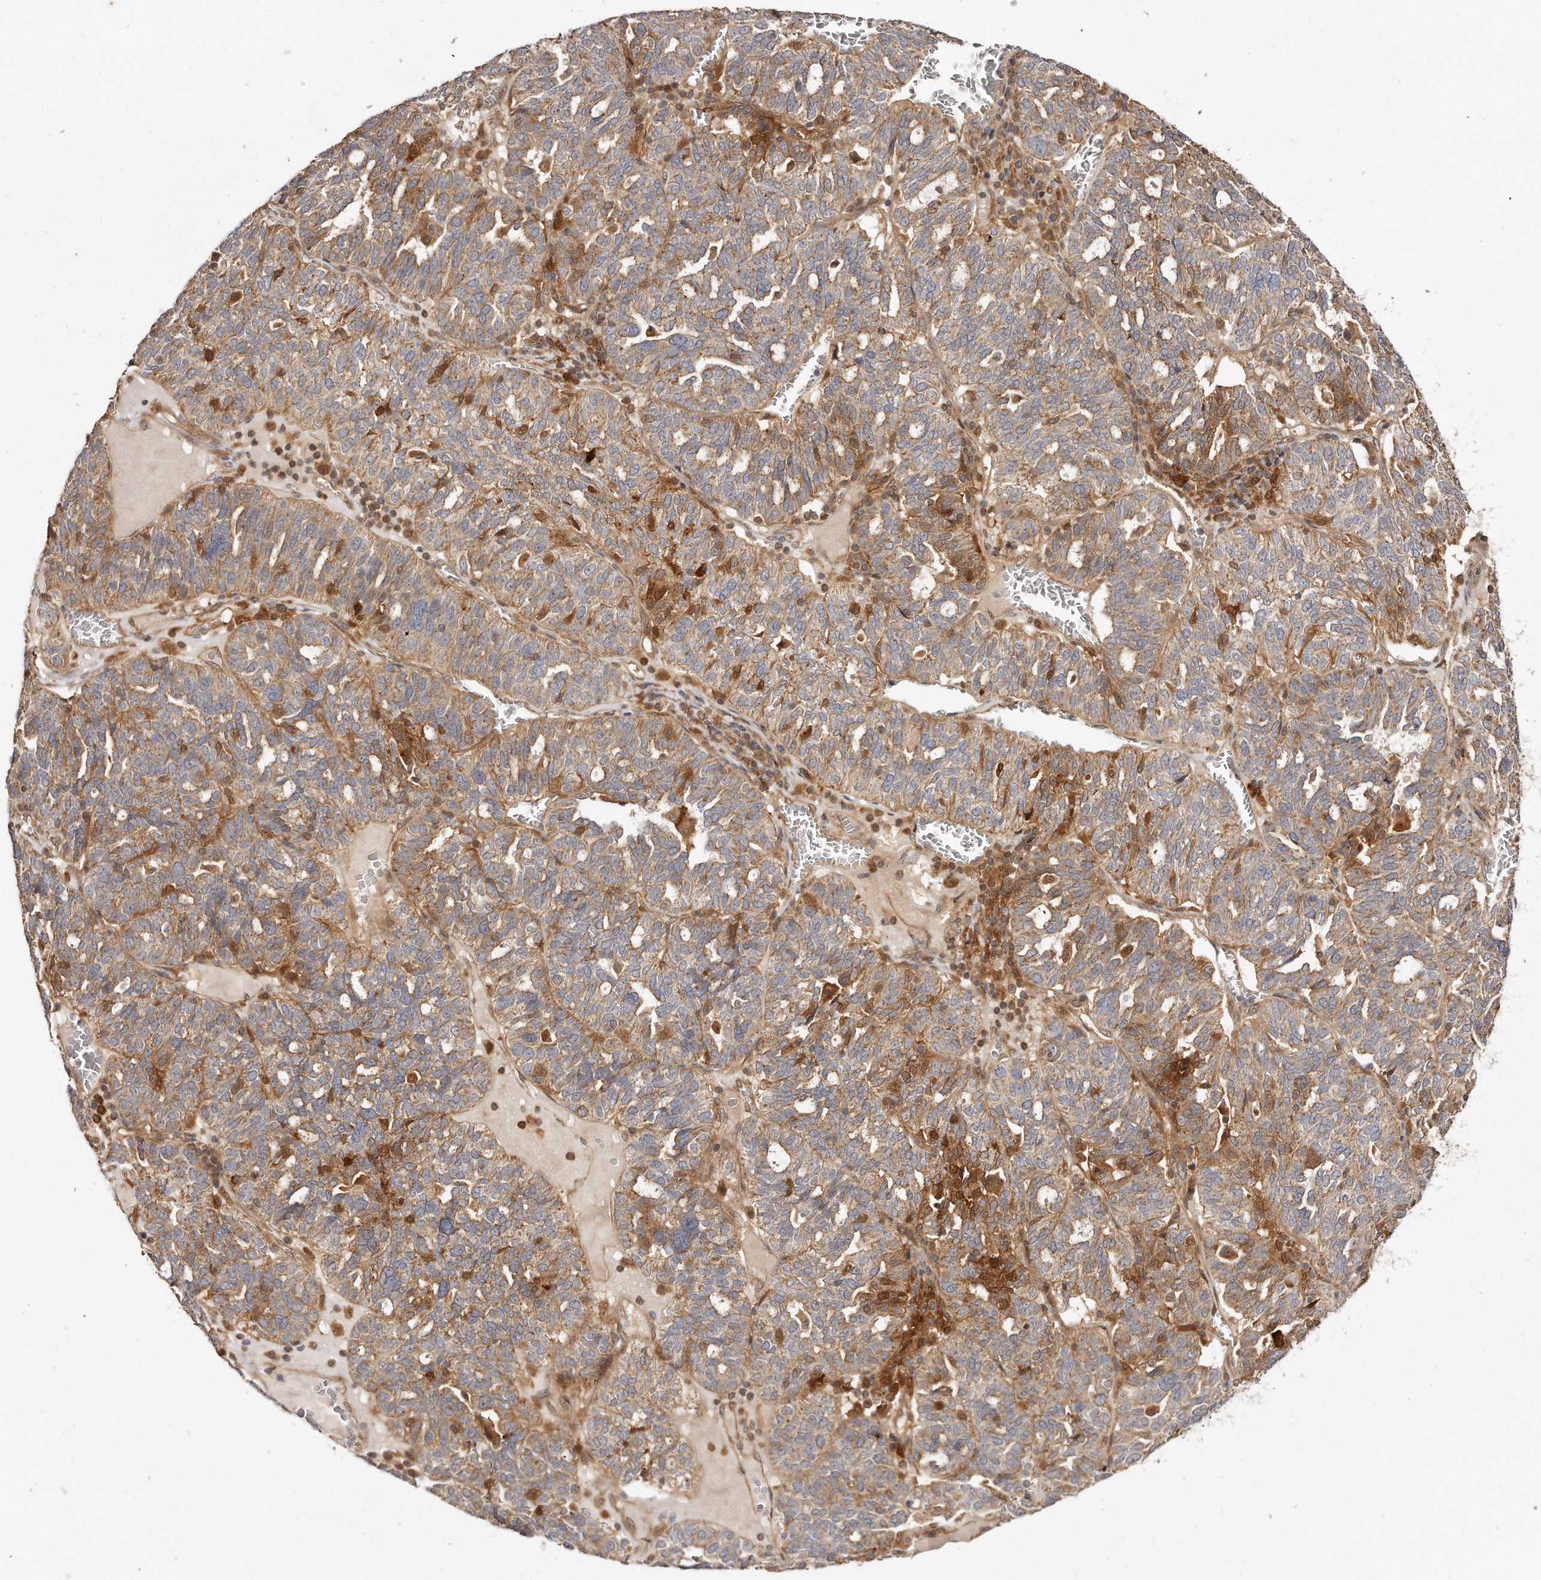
{"staining": {"intensity": "weak", "quantity": ">75%", "location": "cytoplasmic/membranous"}, "tissue": "ovarian cancer", "cell_type": "Tumor cells", "image_type": "cancer", "snomed": [{"axis": "morphology", "description": "Cystadenocarcinoma, serous, NOS"}, {"axis": "topography", "description": "Ovary"}], "caption": "This is an image of immunohistochemistry (IHC) staining of ovarian cancer (serous cystadenocarcinoma), which shows weak staining in the cytoplasmic/membranous of tumor cells.", "gene": "GBP4", "patient": {"sex": "female", "age": 59}}